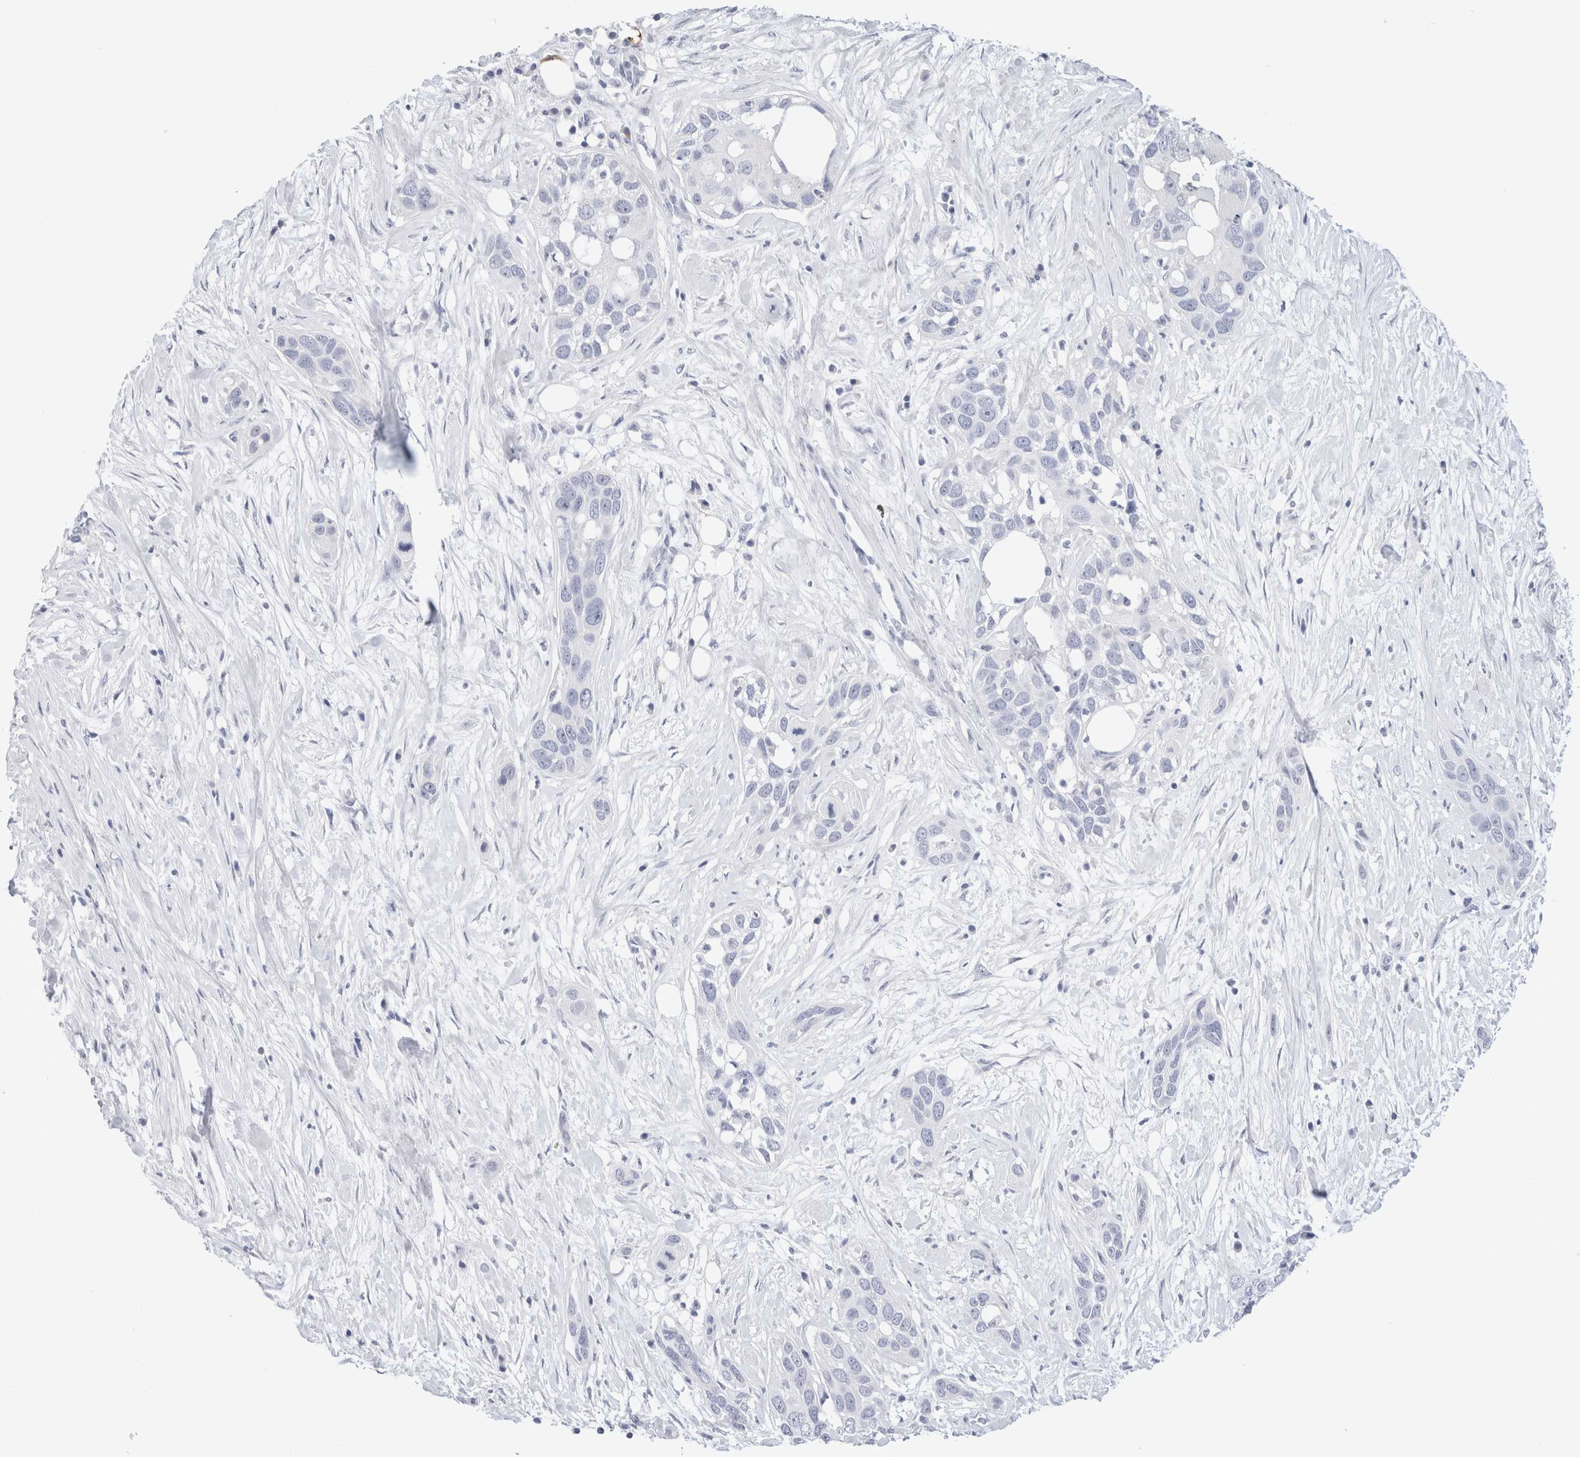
{"staining": {"intensity": "negative", "quantity": "none", "location": "none"}, "tissue": "pancreatic cancer", "cell_type": "Tumor cells", "image_type": "cancer", "snomed": [{"axis": "morphology", "description": "Adenocarcinoma, NOS"}, {"axis": "topography", "description": "Pancreas"}], "caption": "Immunohistochemistry of adenocarcinoma (pancreatic) exhibits no positivity in tumor cells.", "gene": "MUC15", "patient": {"sex": "female", "age": 60}}